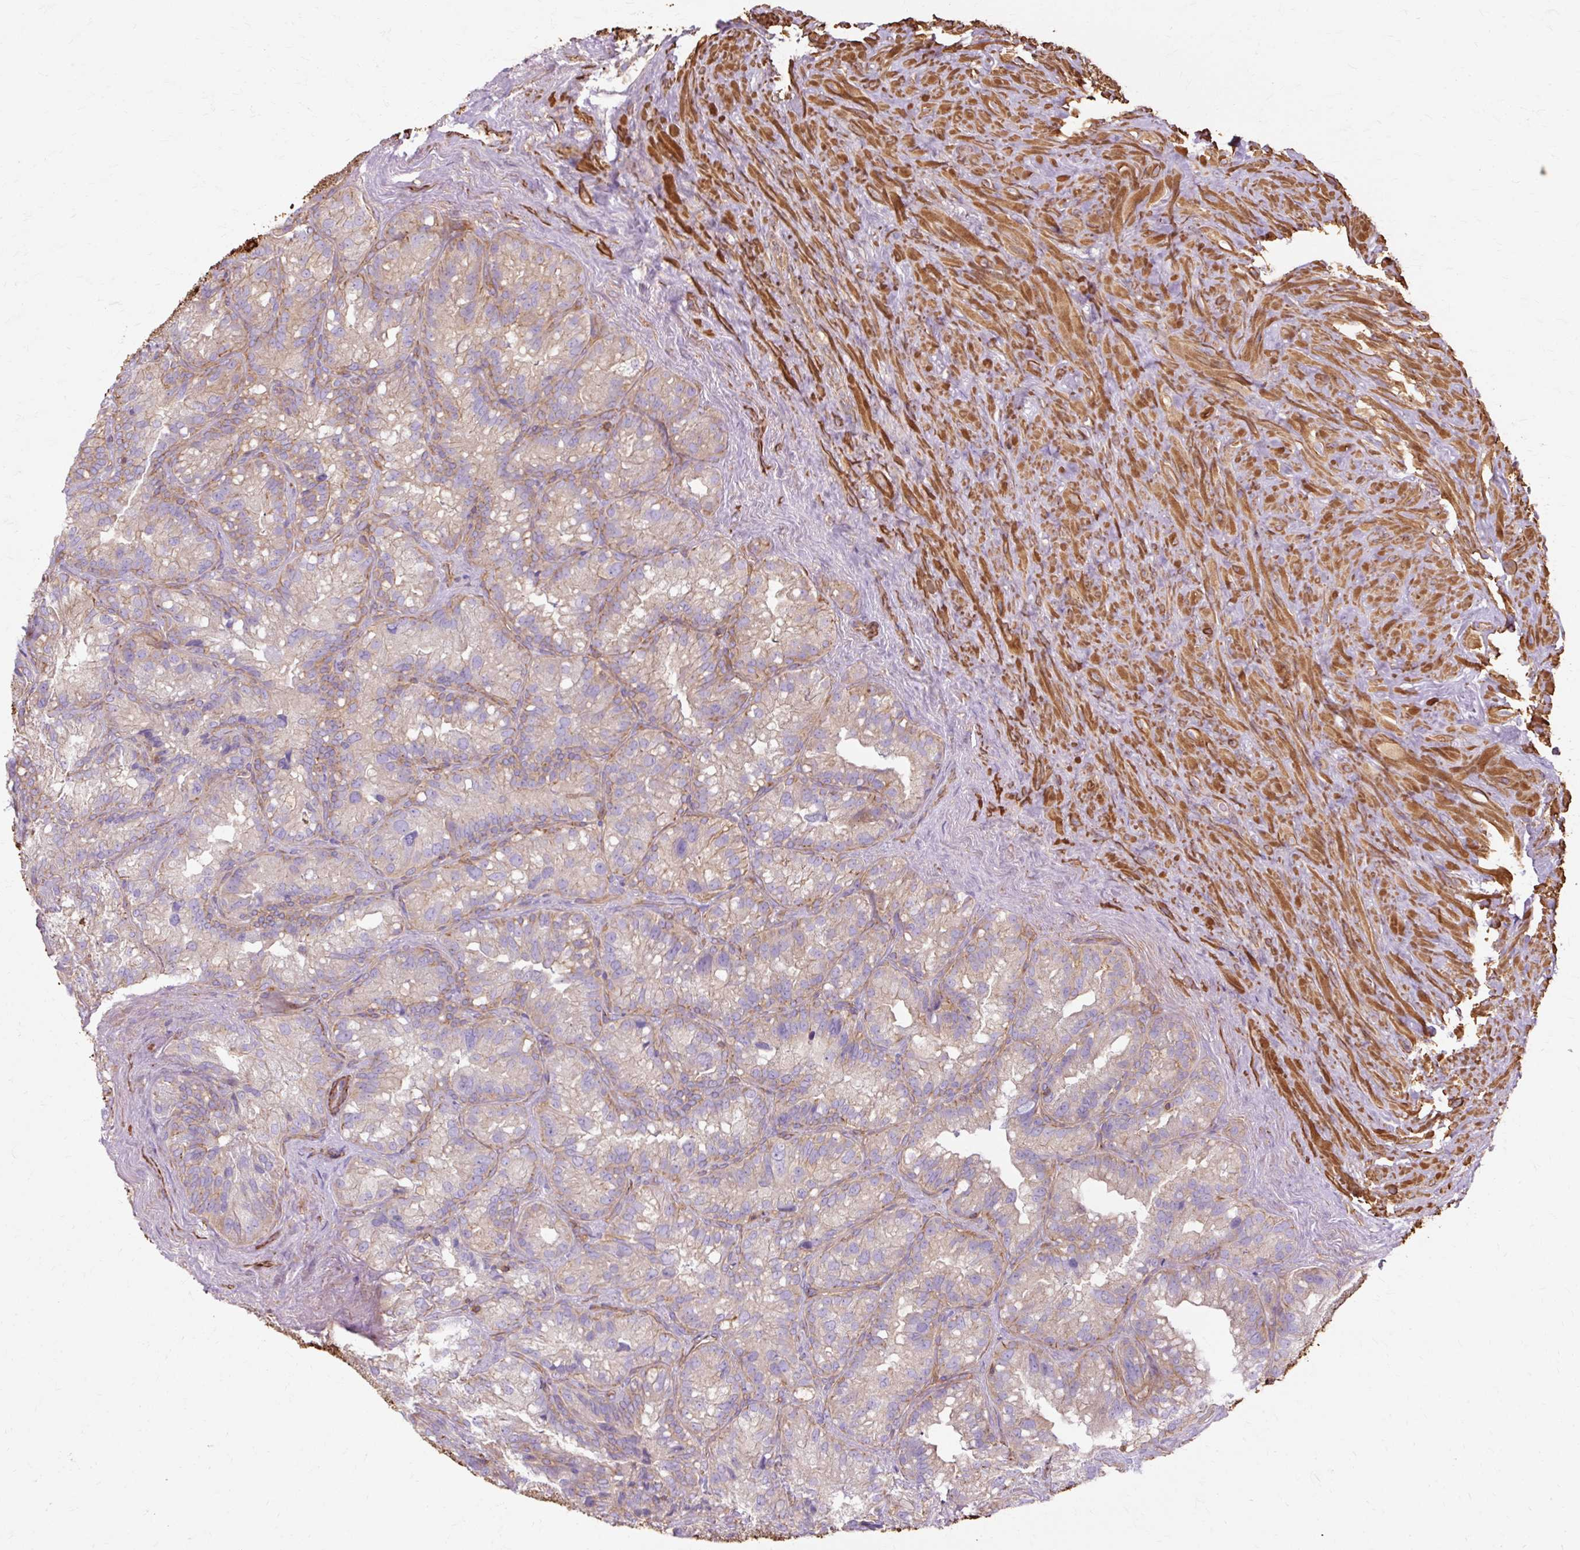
{"staining": {"intensity": "moderate", "quantity": "<25%", "location": "cytoplasmic/membranous"}, "tissue": "seminal vesicle", "cell_type": "Glandular cells", "image_type": "normal", "snomed": [{"axis": "morphology", "description": "Normal tissue, NOS"}, {"axis": "topography", "description": "Seminal veicle"}], "caption": "Protein analysis of benign seminal vesicle reveals moderate cytoplasmic/membranous expression in about <25% of glandular cells. (IHC, brightfield microscopy, high magnification).", "gene": "TBC1D2B", "patient": {"sex": "male", "age": 69}}